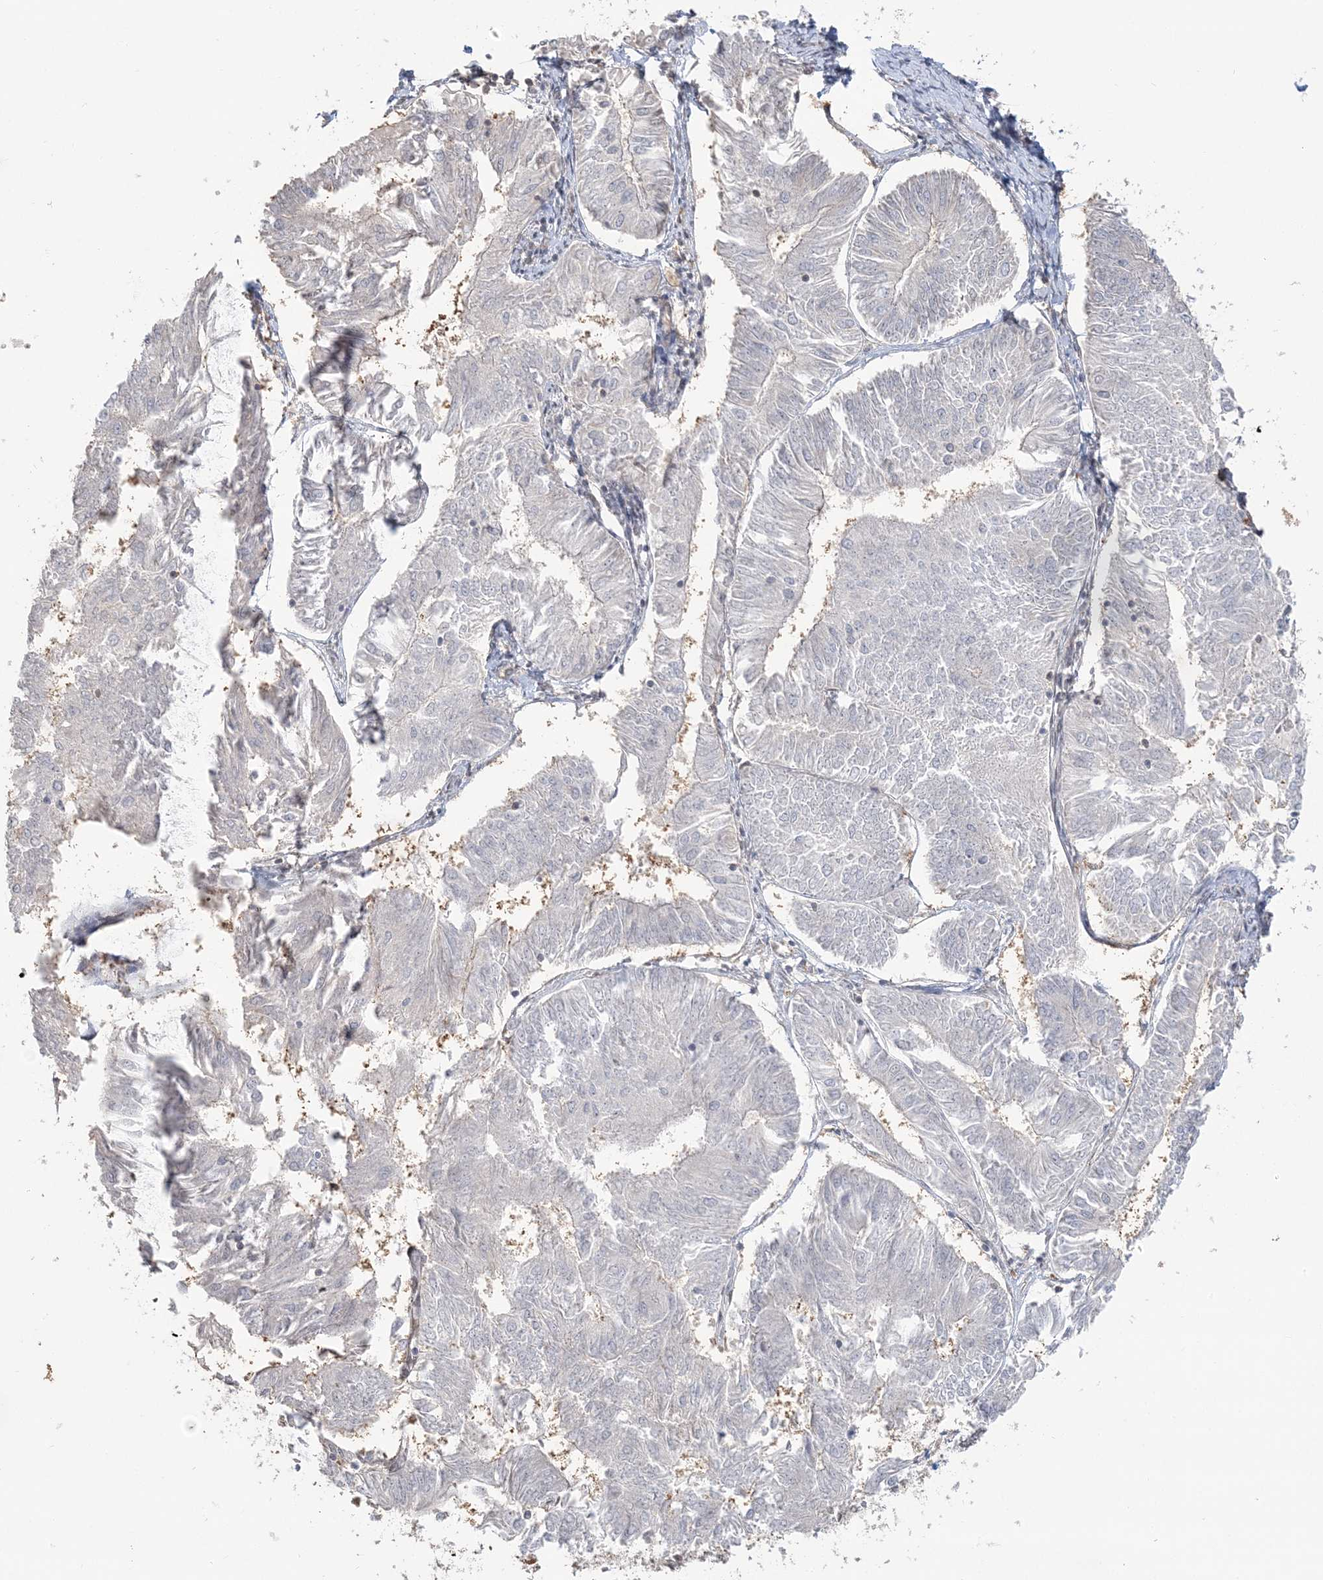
{"staining": {"intensity": "negative", "quantity": "none", "location": "none"}, "tissue": "endometrial cancer", "cell_type": "Tumor cells", "image_type": "cancer", "snomed": [{"axis": "morphology", "description": "Adenocarcinoma, NOS"}, {"axis": "topography", "description": "Endometrium"}], "caption": "Immunohistochemical staining of endometrial cancer exhibits no significant expression in tumor cells.", "gene": "SUMO2", "patient": {"sex": "female", "age": 58}}